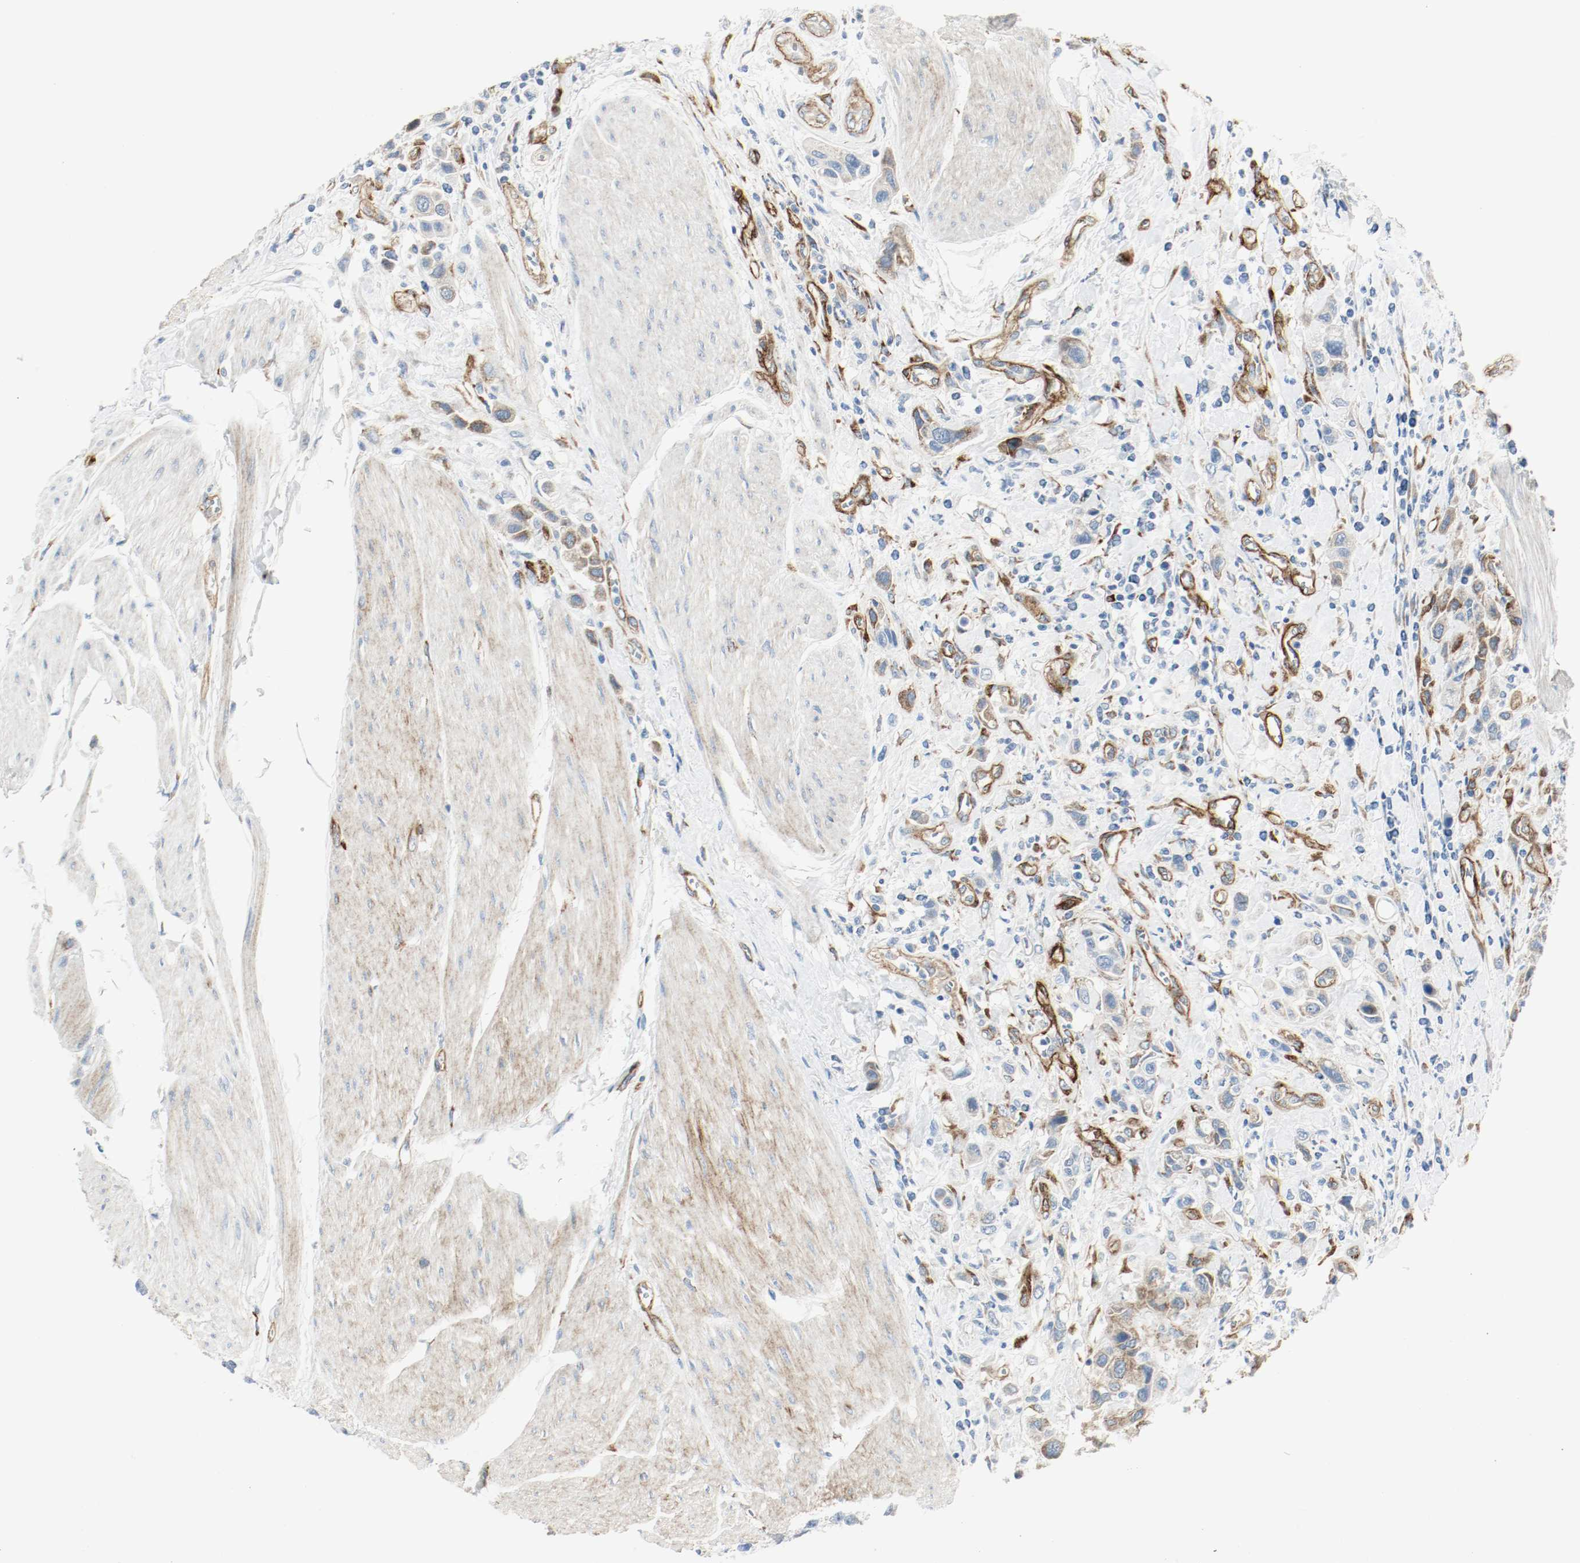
{"staining": {"intensity": "moderate", "quantity": "<25%", "location": "cytoplasmic/membranous"}, "tissue": "urothelial cancer", "cell_type": "Tumor cells", "image_type": "cancer", "snomed": [{"axis": "morphology", "description": "Urothelial carcinoma, High grade"}, {"axis": "topography", "description": "Urinary bladder"}], "caption": "High-grade urothelial carcinoma stained for a protein shows moderate cytoplasmic/membranous positivity in tumor cells.", "gene": "LAMB1", "patient": {"sex": "male", "age": 50}}